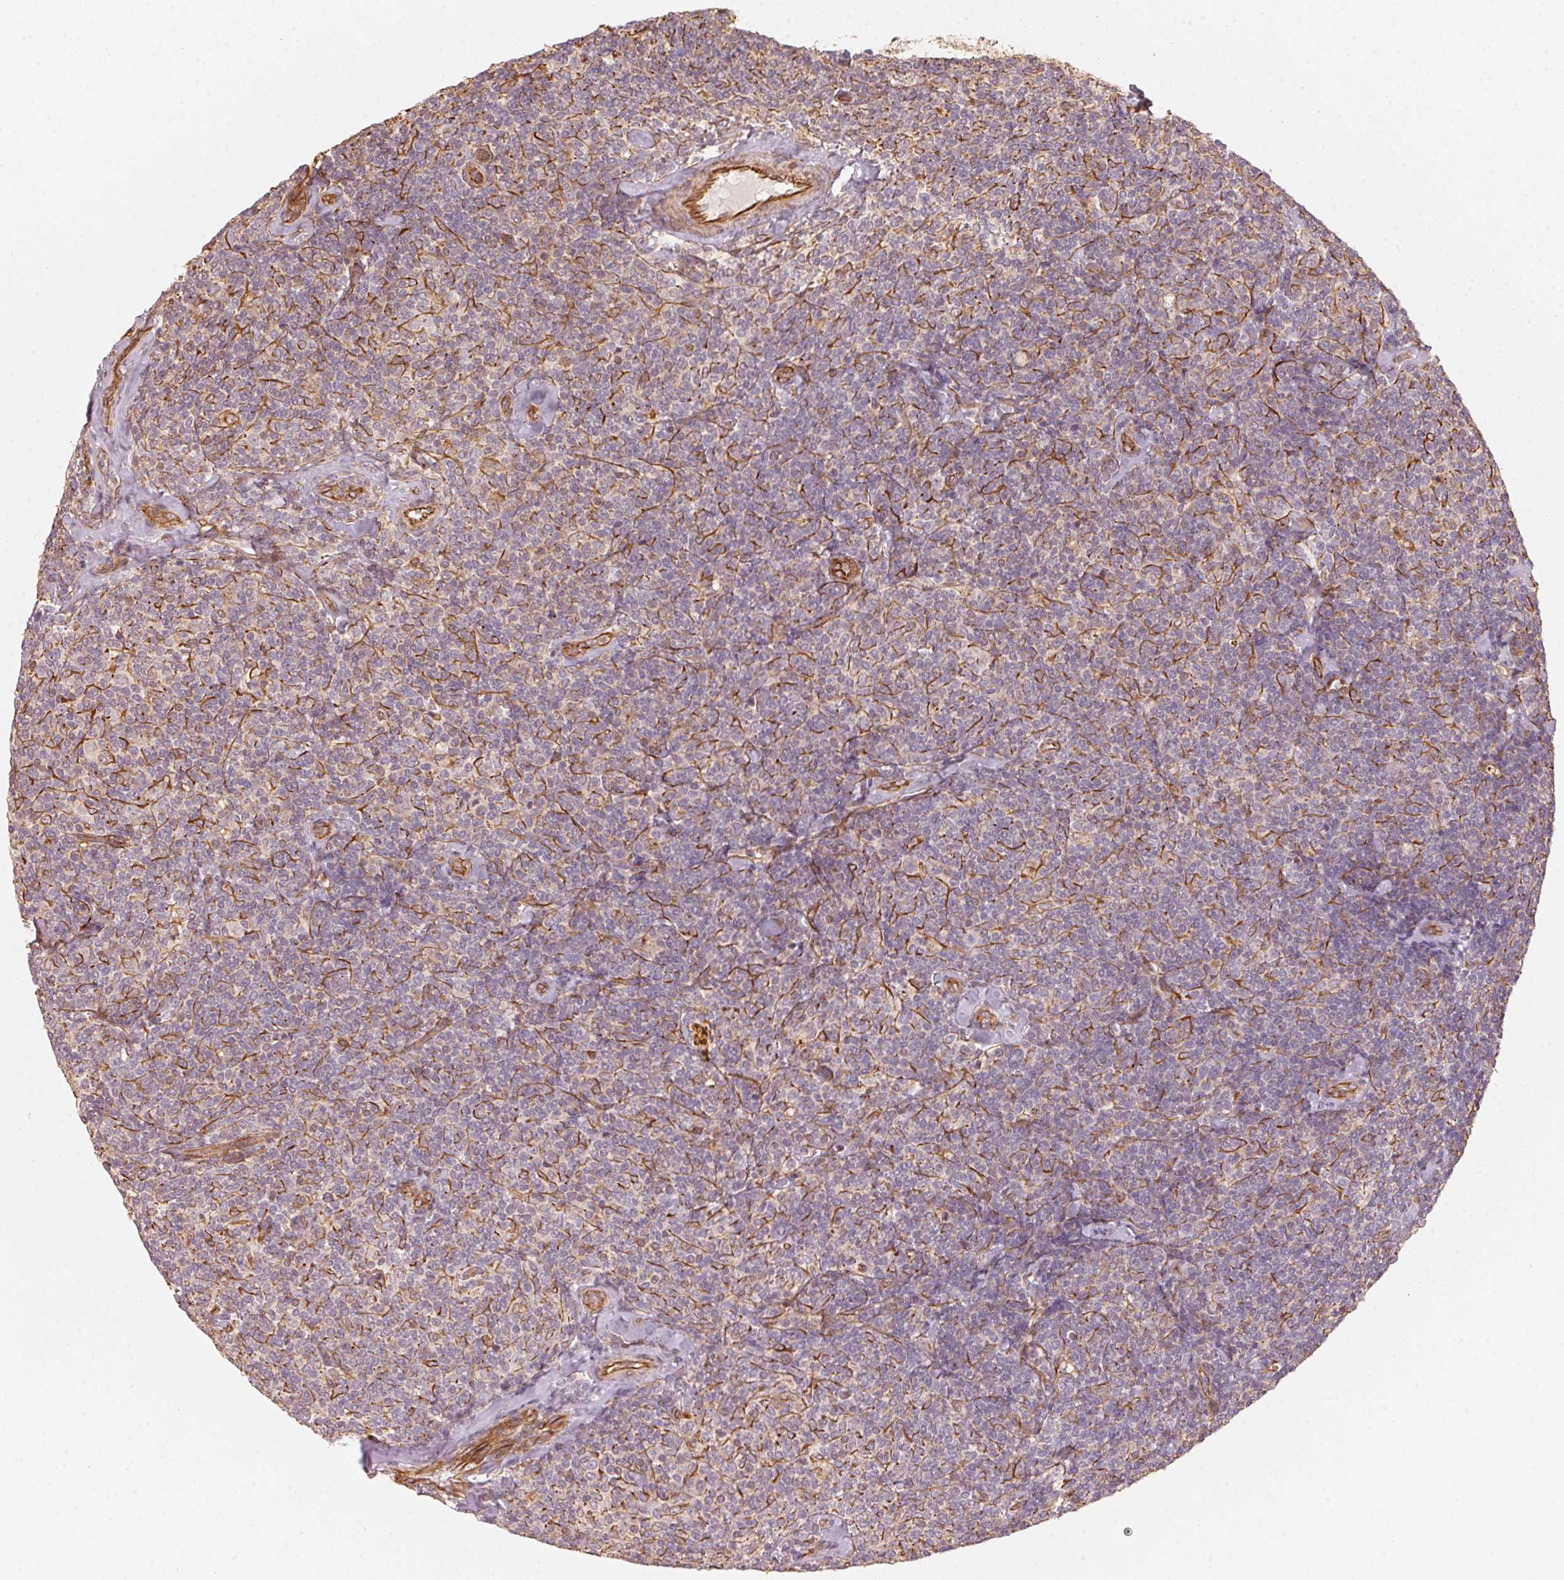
{"staining": {"intensity": "negative", "quantity": "none", "location": "none"}, "tissue": "lymphoma", "cell_type": "Tumor cells", "image_type": "cancer", "snomed": [{"axis": "morphology", "description": "Malignant lymphoma, non-Hodgkin's type, Low grade"}, {"axis": "topography", "description": "Lymph node"}], "caption": "Lymphoma was stained to show a protein in brown. There is no significant positivity in tumor cells. (DAB immunohistochemistry with hematoxylin counter stain).", "gene": "FOXR2", "patient": {"sex": "female", "age": 56}}